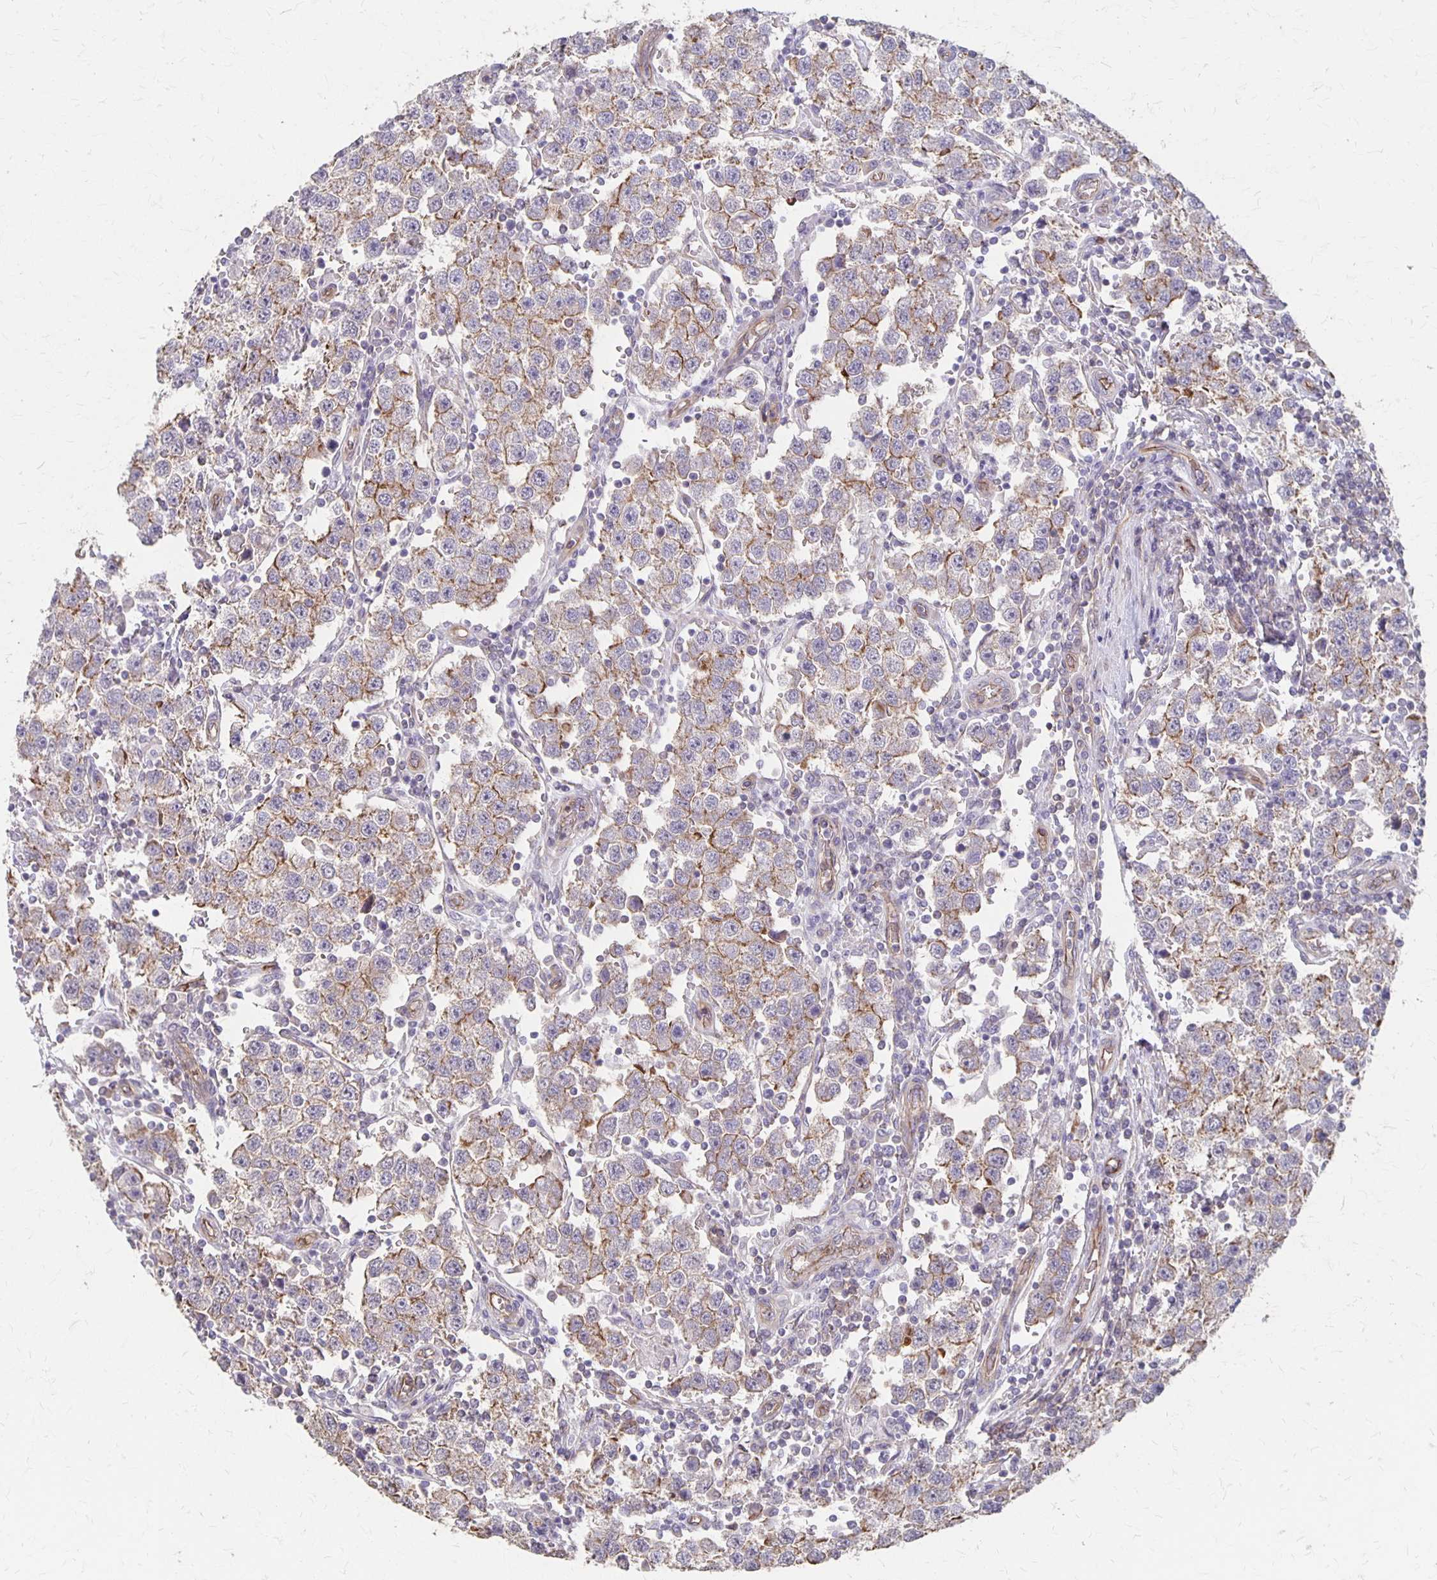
{"staining": {"intensity": "moderate", "quantity": "<25%", "location": "cytoplasmic/membranous"}, "tissue": "testis cancer", "cell_type": "Tumor cells", "image_type": "cancer", "snomed": [{"axis": "morphology", "description": "Seminoma, NOS"}, {"axis": "topography", "description": "Testis"}], "caption": "Immunohistochemical staining of human testis seminoma displays moderate cytoplasmic/membranous protein expression in approximately <25% of tumor cells.", "gene": "PPP1R3E", "patient": {"sex": "male", "age": 37}}